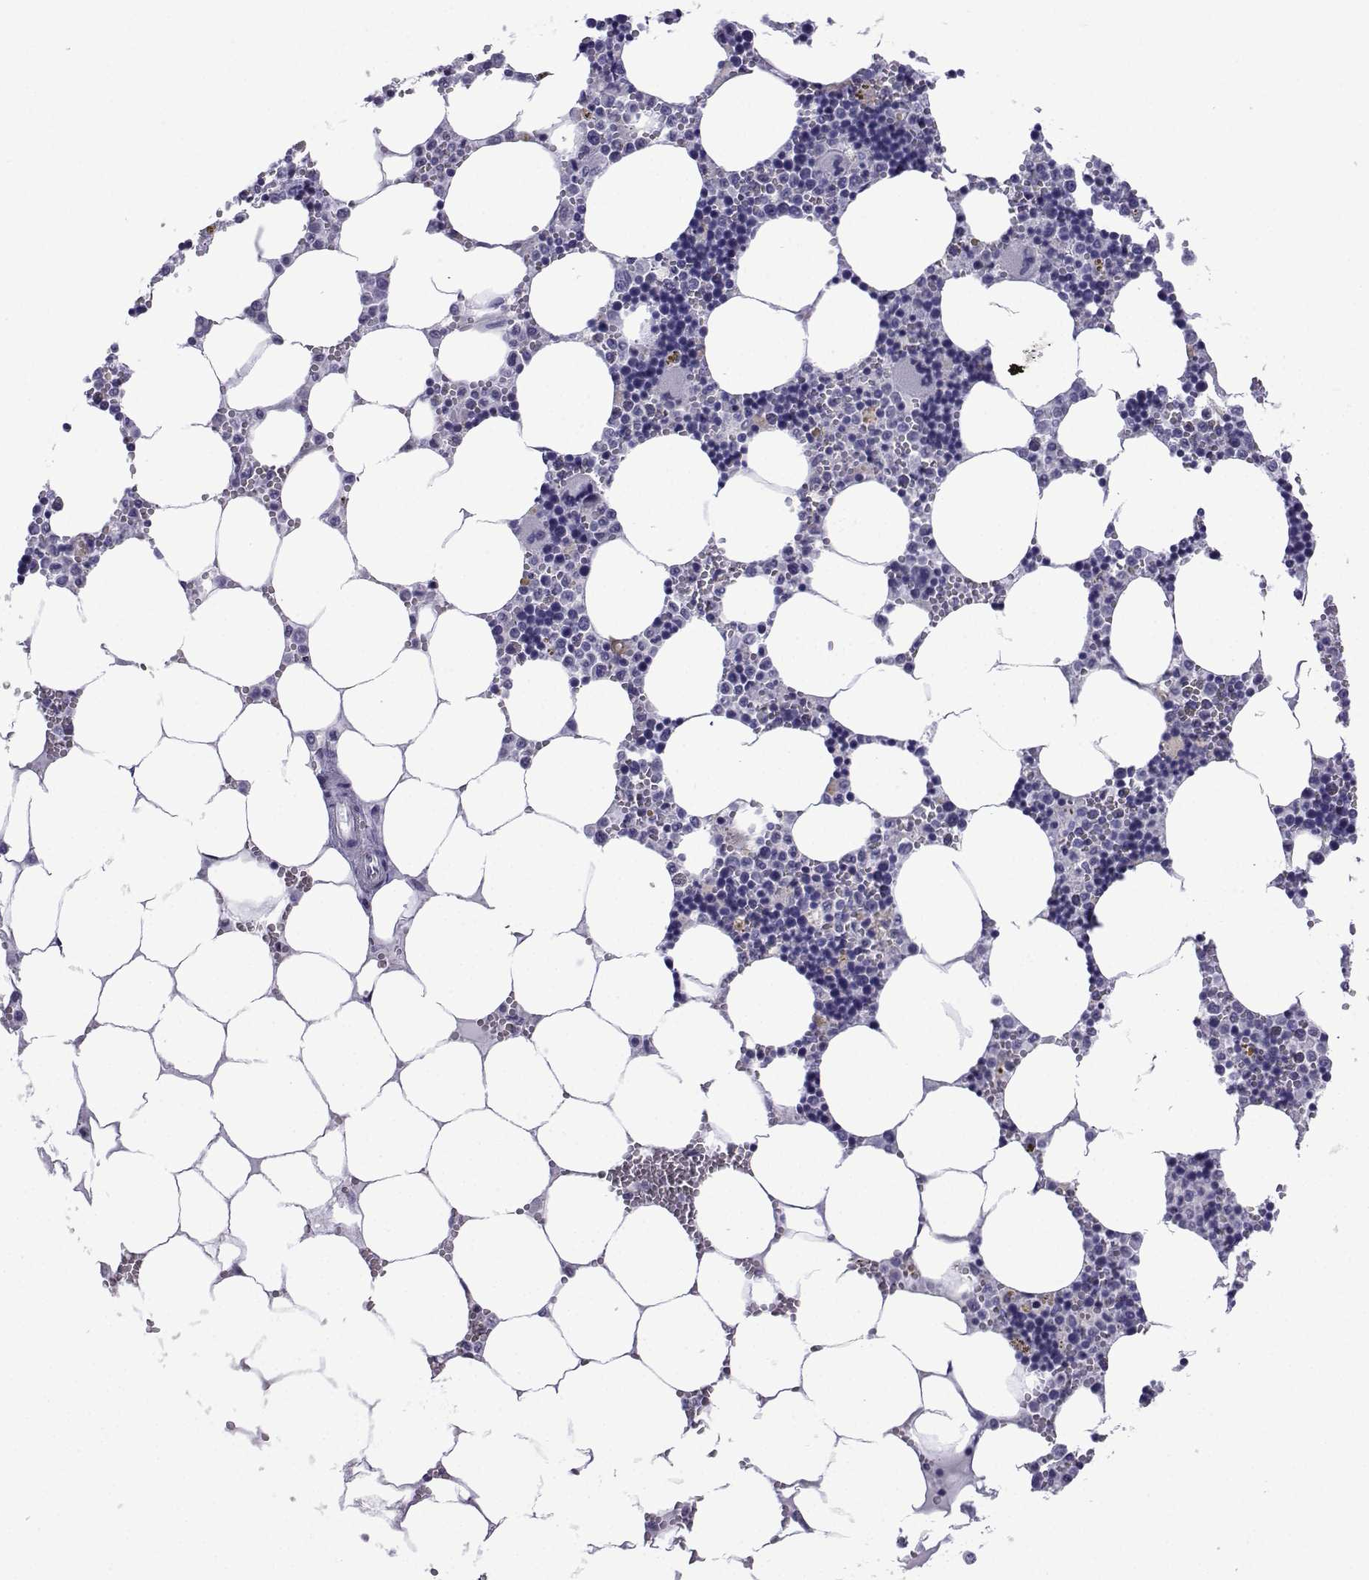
{"staining": {"intensity": "weak", "quantity": "<25%", "location": "cytoplasmic/membranous"}, "tissue": "bone marrow", "cell_type": "Hematopoietic cells", "image_type": "normal", "snomed": [{"axis": "morphology", "description": "Normal tissue, NOS"}, {"axis": "topography", "description": "Bone marrow"}], "caption": "IHC of normal bone marrow demonstrates no staining in hematopoietic cells. (Stains: DAB immunohistochemistry with hematoxylin counter stain, Microscopy: brightfield microscopy at high magnification).", "gene": "CFAP70", "patient": {"sex": "male", "age": 54}}